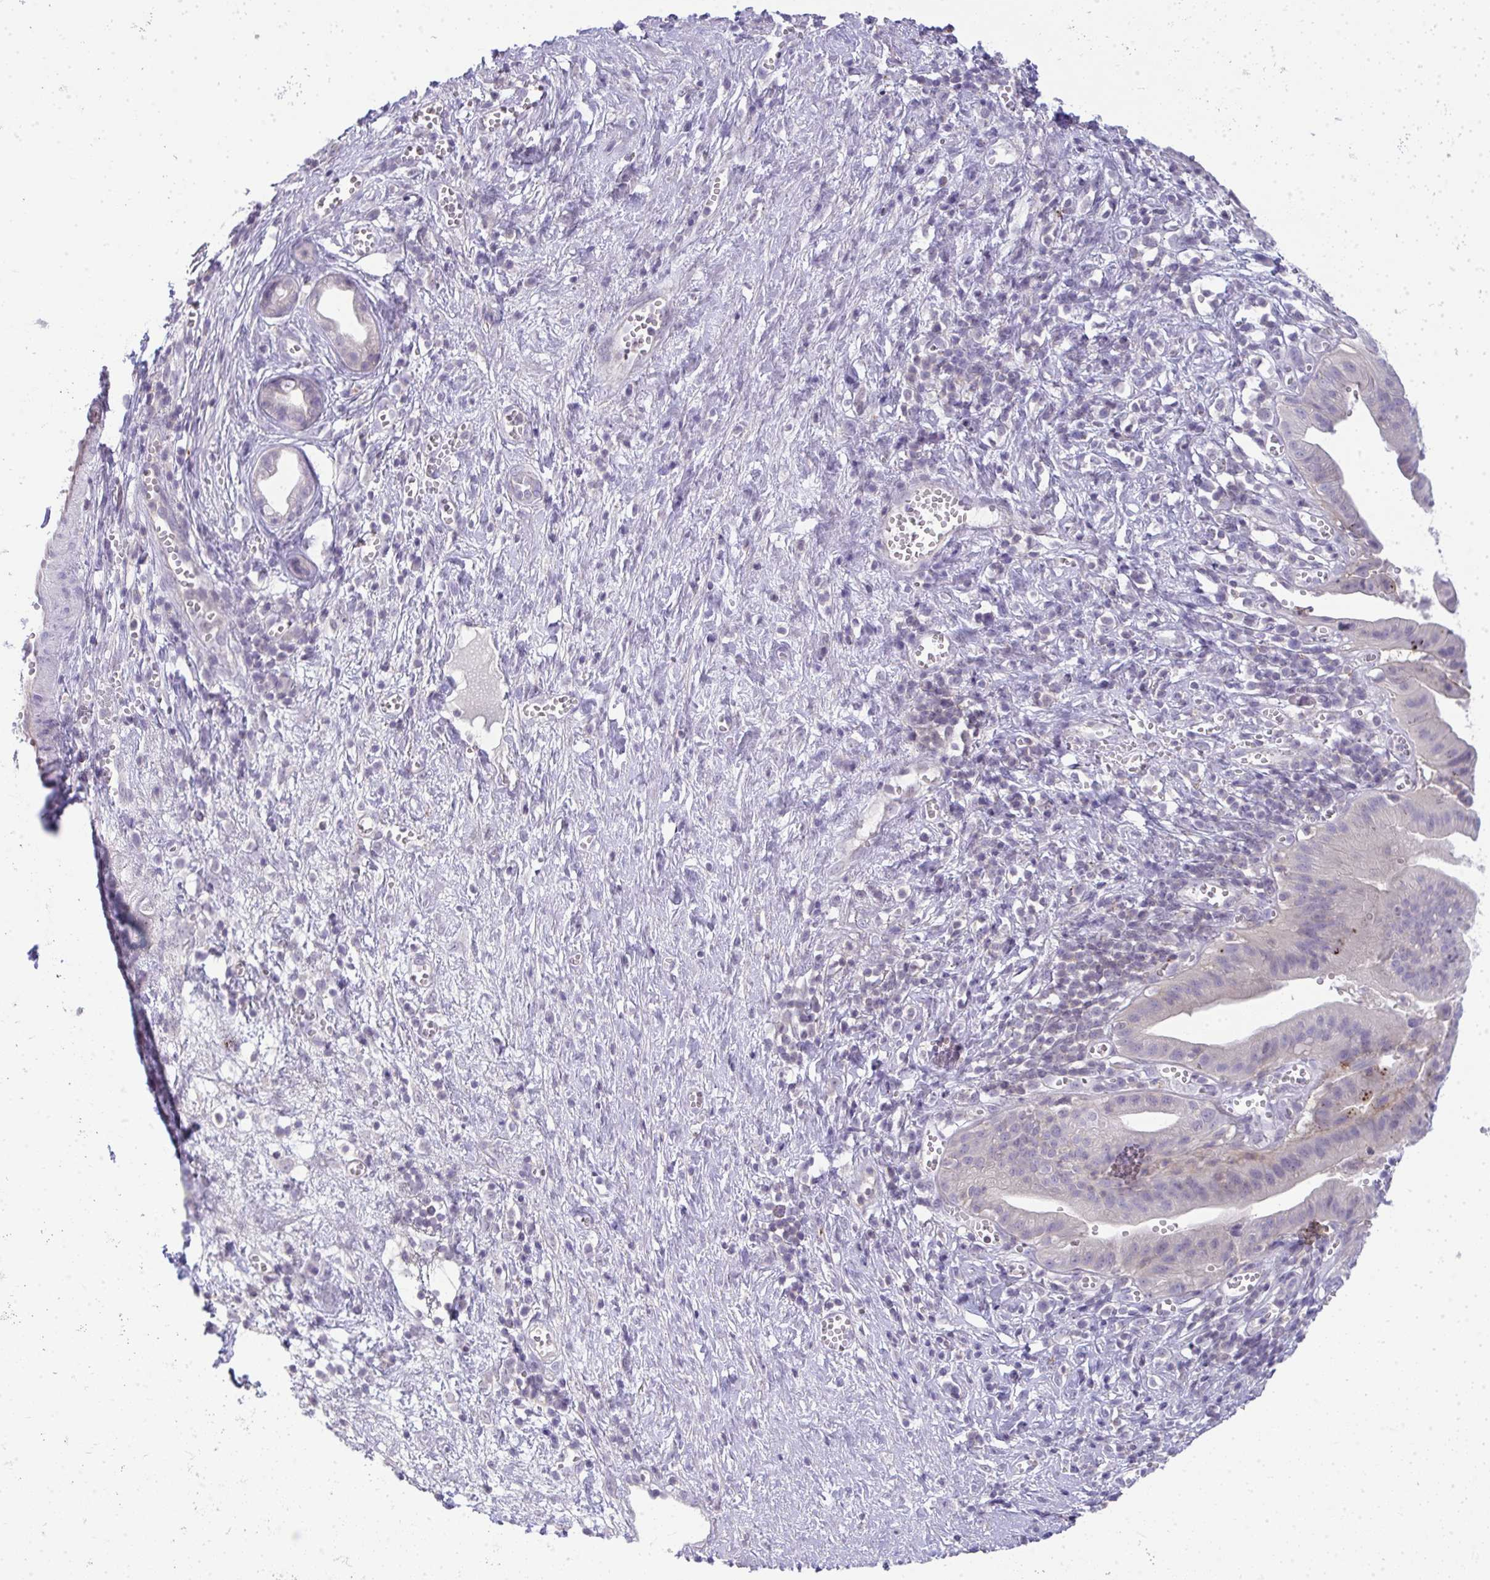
{"staining": {"intensity": "negative", "quantity": "none", "location": "none"}, "tissue": "pancreatic cancer", "cell_type": "Tumor cells", "image_type": "cancer", "snomed": [{"axis": "morphology", "description": "Adenocarcinoma, NOS"}, {"axis": "topography", "description": "Pancreas"}], "caption": "Image shows no protein staining in tumor cells of pancreatic adenocarcinoma tissue.", "gene": "VPS4B", "patient": {"sex": "female", "age": 73}}